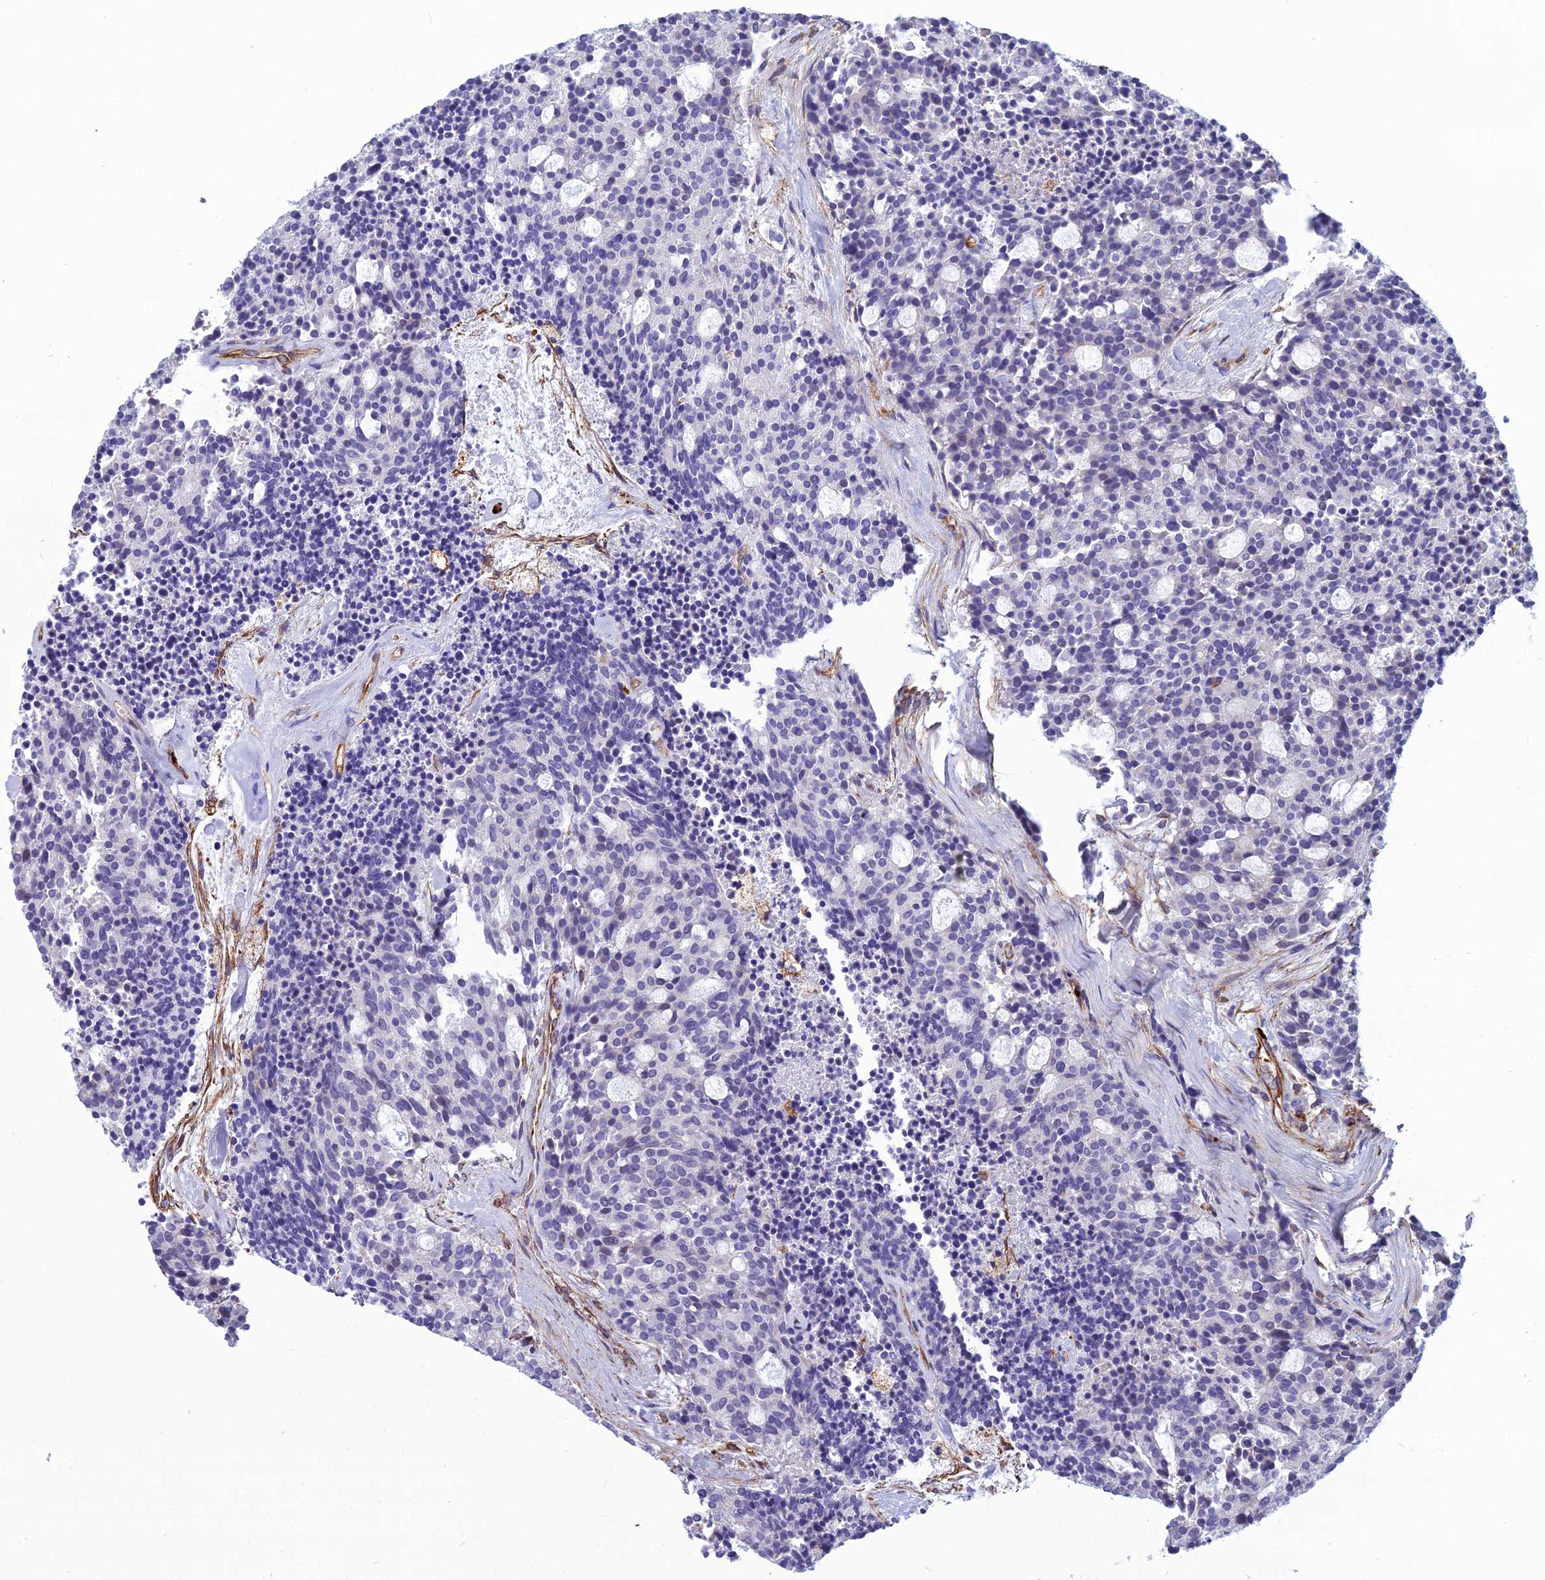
{"staining": {"intensity": "negative", "quantity": "none", "location": "none"}, "tissue": "carcinoid", "cell_type": "Tumor cells", "image_type": "cancer", "snomed": [{"axis": "morphology", "description": "Carcinoid, malignant, NOS"}, {"axis": "topography", "description": "Pancreas"}], "caption": "Protein analysis of carcinoid displays no significant staining in tumor cells.", "gene": "PSMD11", "patient": {"sex": "female", "age": 54}}